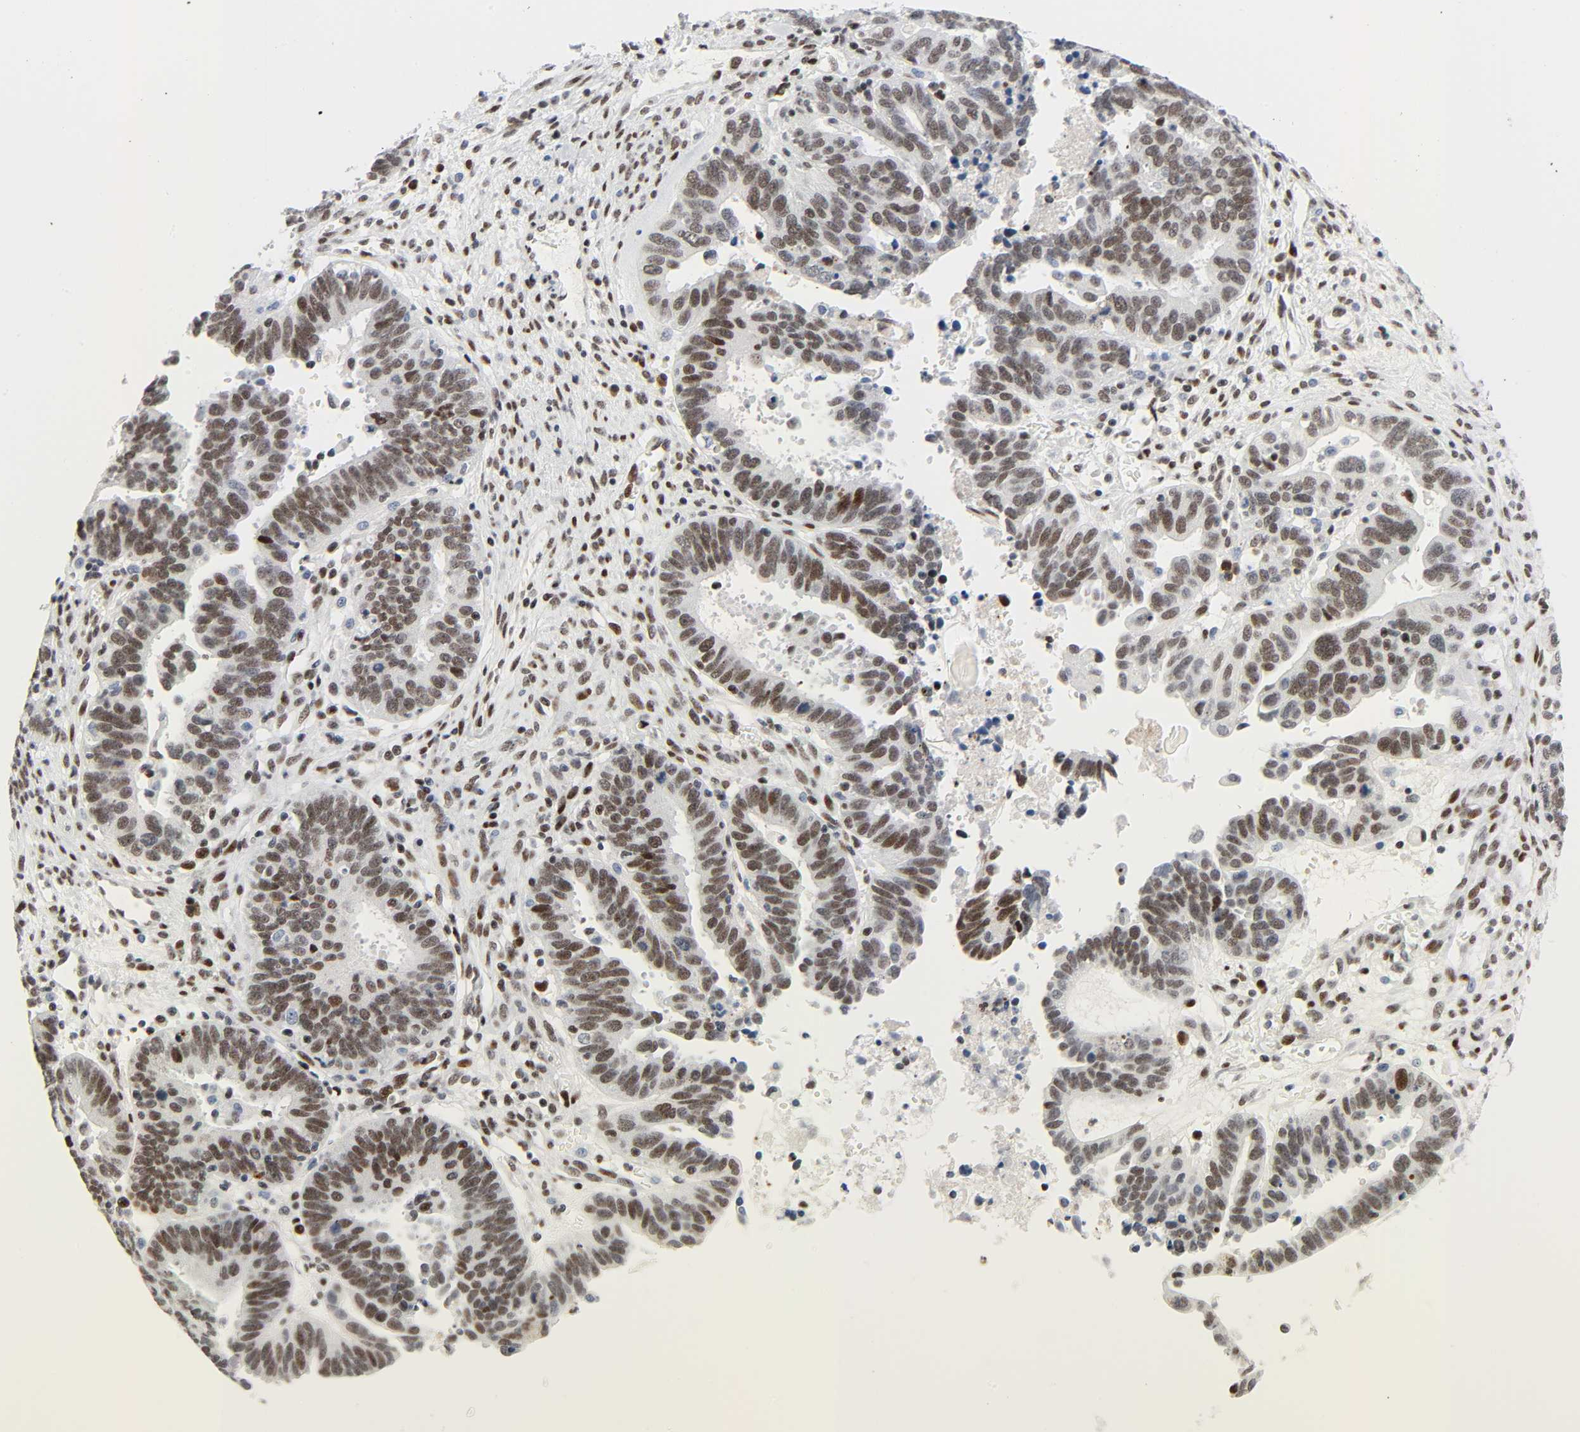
{"staining": {"intensity": "moderate", "quantity": ">75%", "location": "nuclear"}, "tissue": "ovarian cancer", "cell_type": "Tumor cells", "image_type": "cancer", "snomed": [{"axis": "morphology", "description": "Cystadenocarcinoma, serous, NOS"}, {"axis": "topography", "description": "Ovary"}], "caption": "An immunohistochemistry photomicrograph of neoplastic tissue is shown. Protein staining in brown shows moderate nuclear positivity in serous cystadenocarcinoma (ovarian) within tumor cells.", "gene": "CREBBP", "patient": {"sex": "female", "age": 54}}